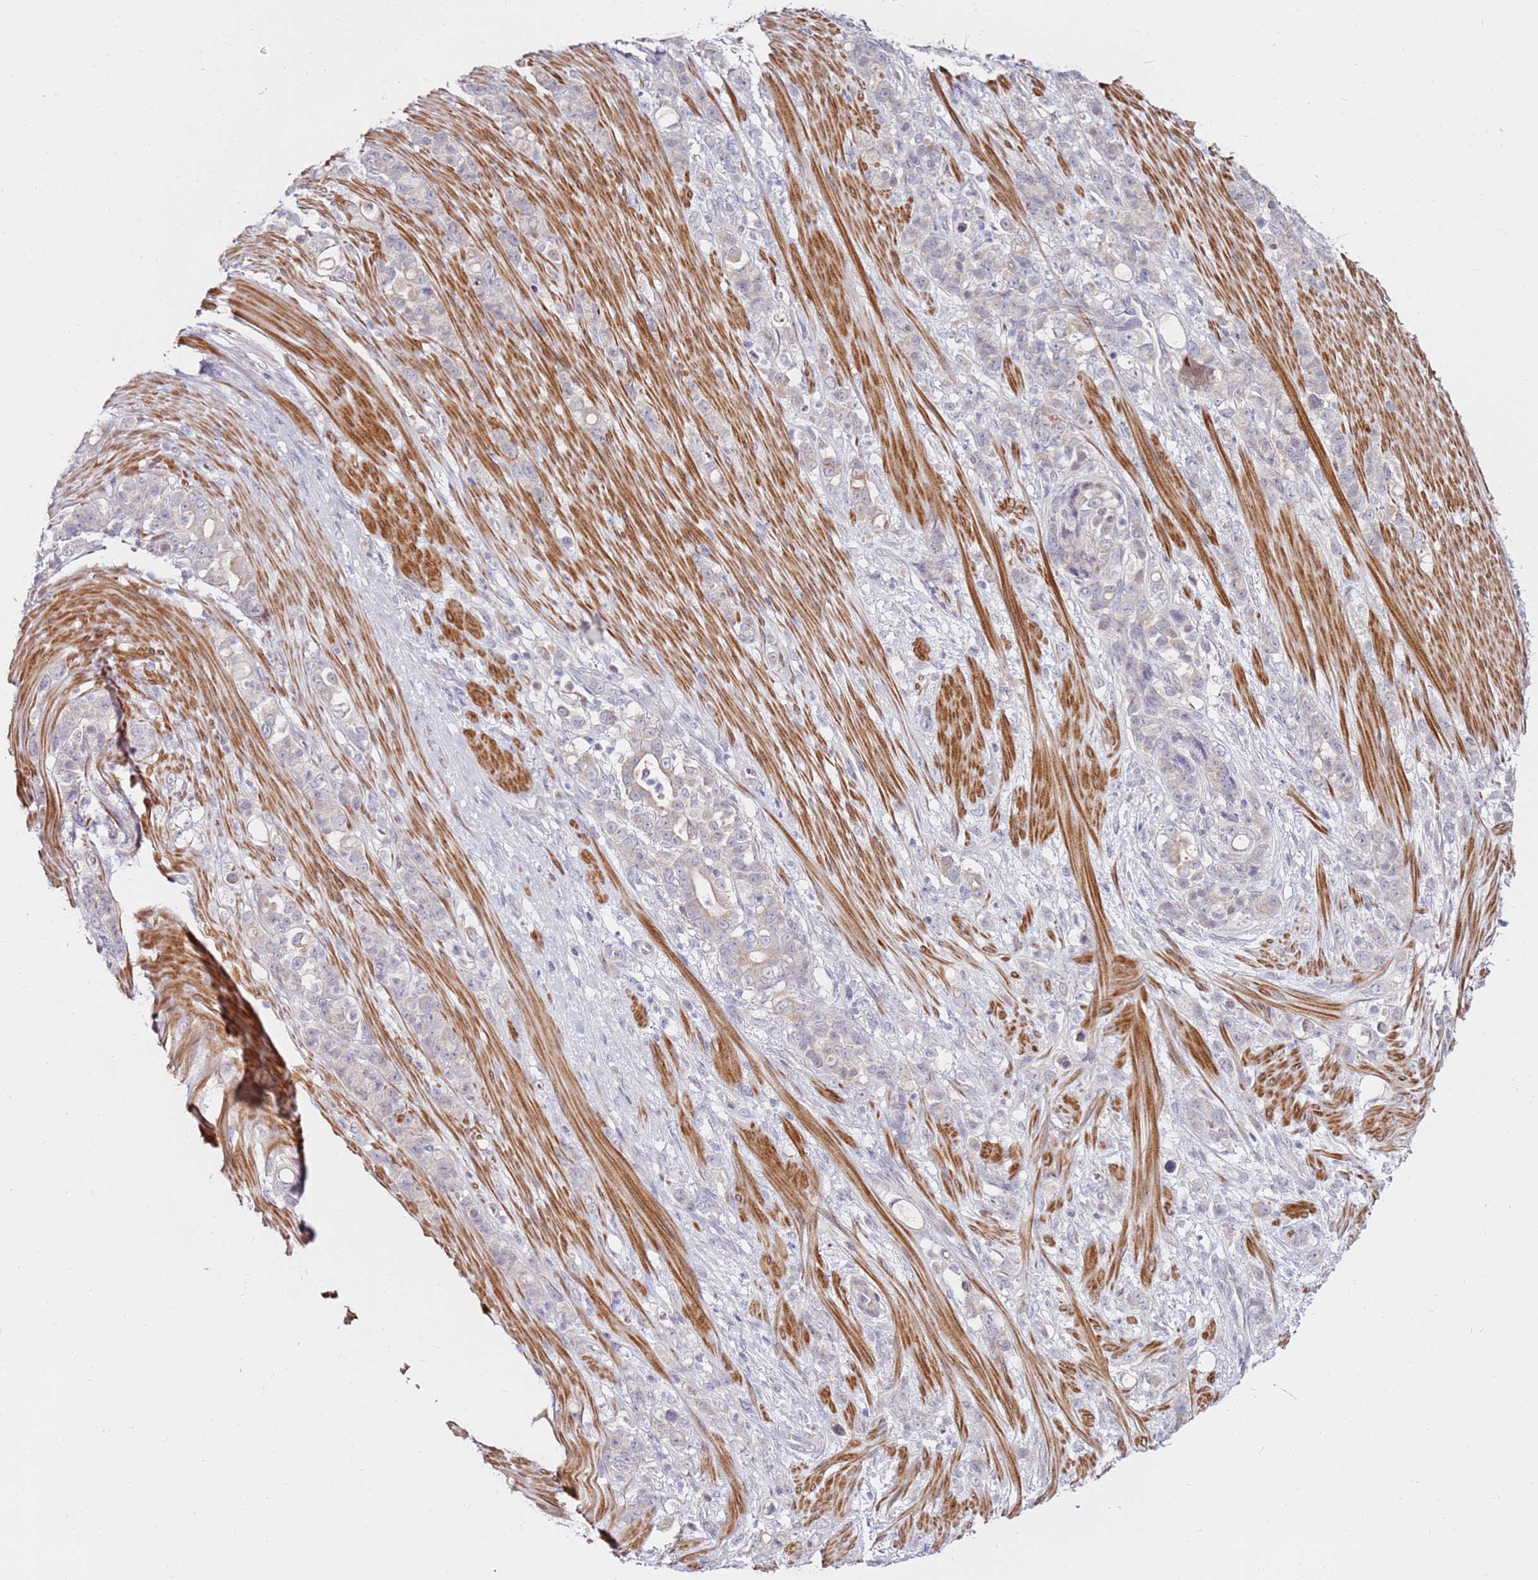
{"staining": {"intensity": "weak", "quantity": "<25%", "location": "cytoplasmic/membranous"}, "tissue": "stomach cancer", "cell_type": "Tumor cells", "image_type": "cancer", "snomed": [{"axis": "morphology", "description": "Normal tissue, NOS"}, {"axis": "morphology", "description": "Adenocarcinoma, NOS"}, {"axis": "topography", "description": "Stomach"}], "caption": "Image shows no protein expression in tumor cells of stomach cancer (adenocarcinoma) tissue. (DAB IHC, high magnification).", "gene": "RARS2", "patient": {"sex": "female", "age": 79}}